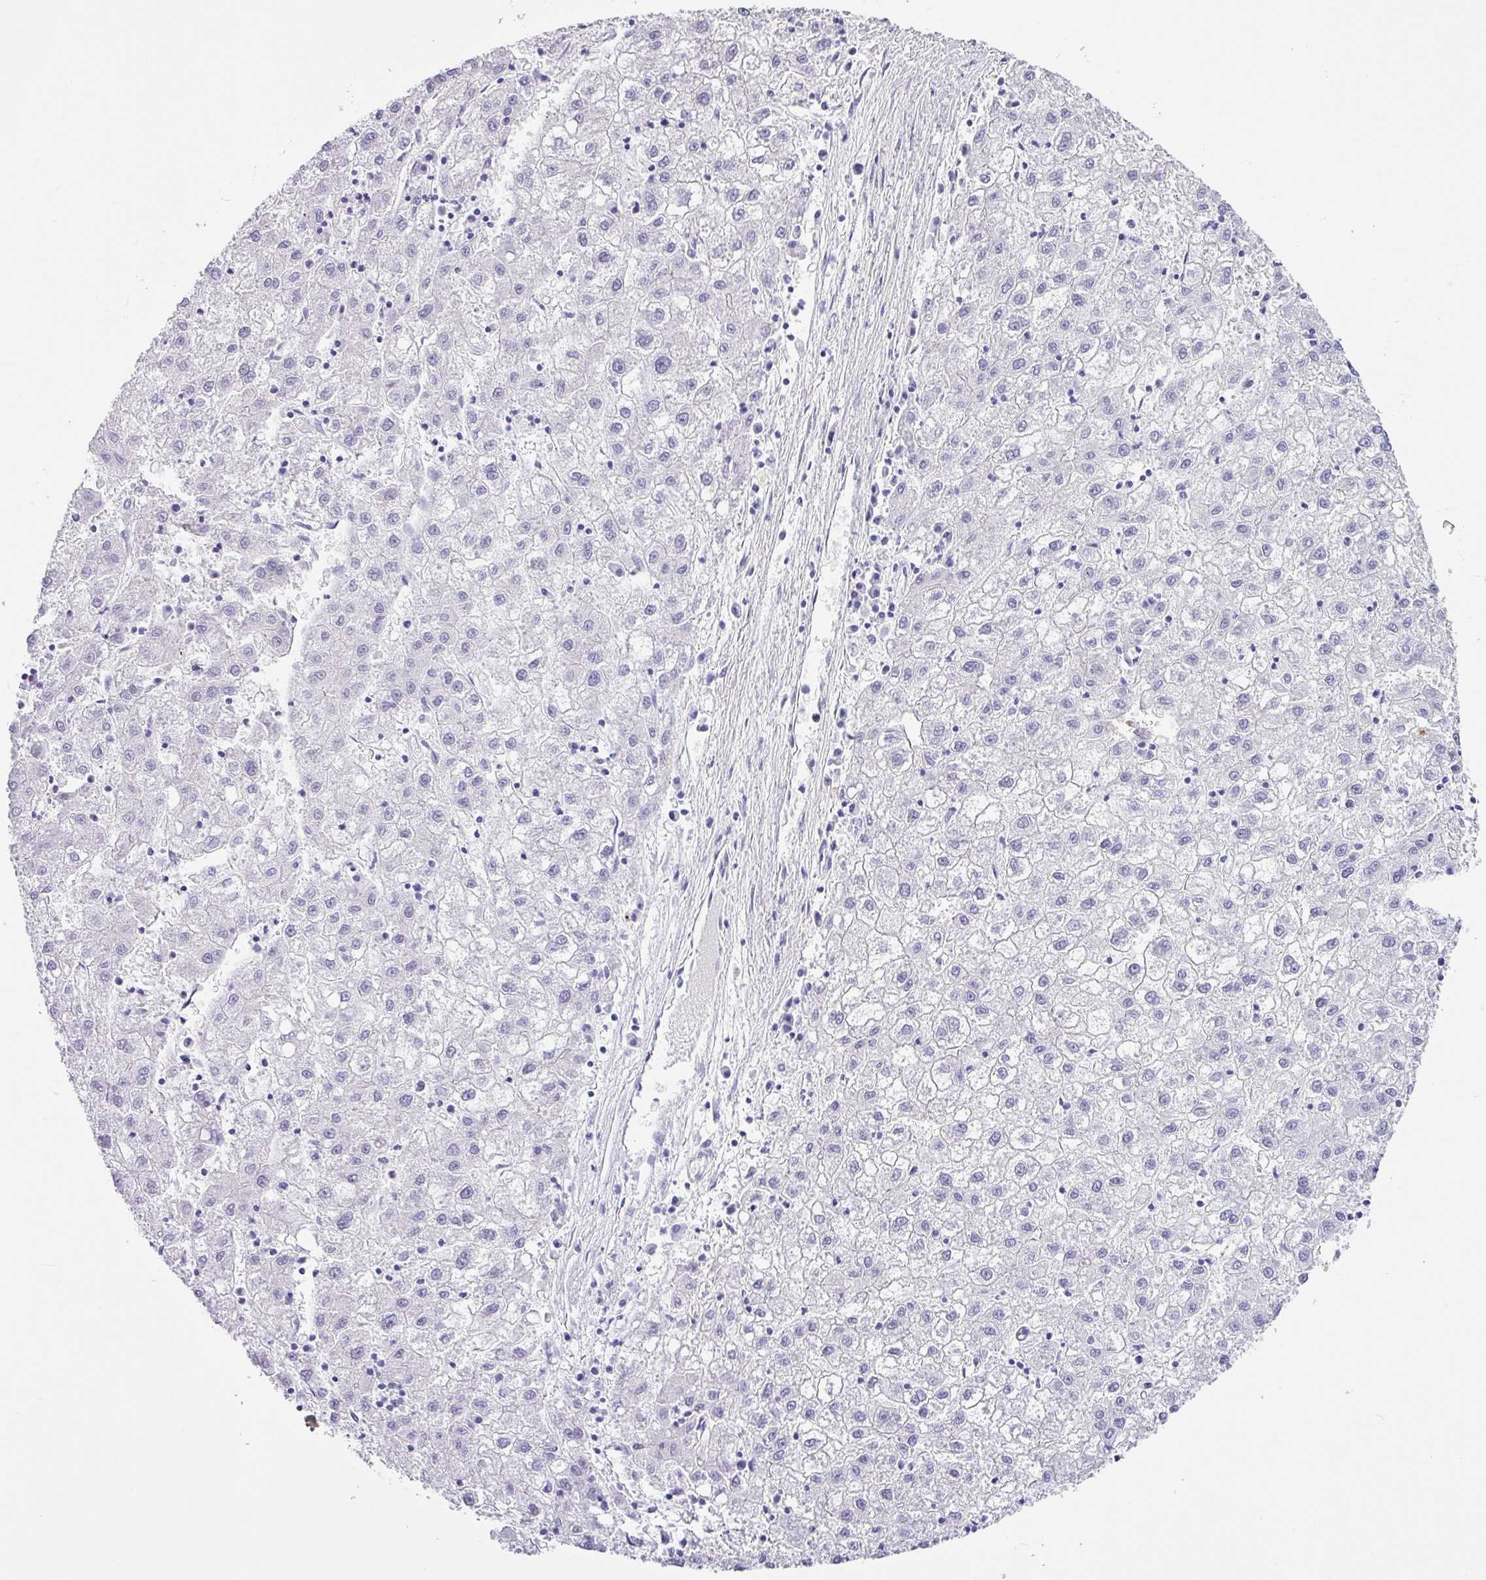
{"staining": {"intensity": "negative", "quantity": "none", "location": "none"}, "tissue": "liver cancer", "cell_type": "Tumor cells", "image_type": "cancer", "snomed": [{"axis": "morphology", "description": "Carcinoma, Hepatocellular, NOS"}, {"axis": "topography", "description": "Liver"}], "caption": "A micrograph of human liver cancer (hepatocellular carcinoma) is negative for staining in tumor cells.", "gene": "ZG16", "patient": {"sex": "male", "age": 72}}